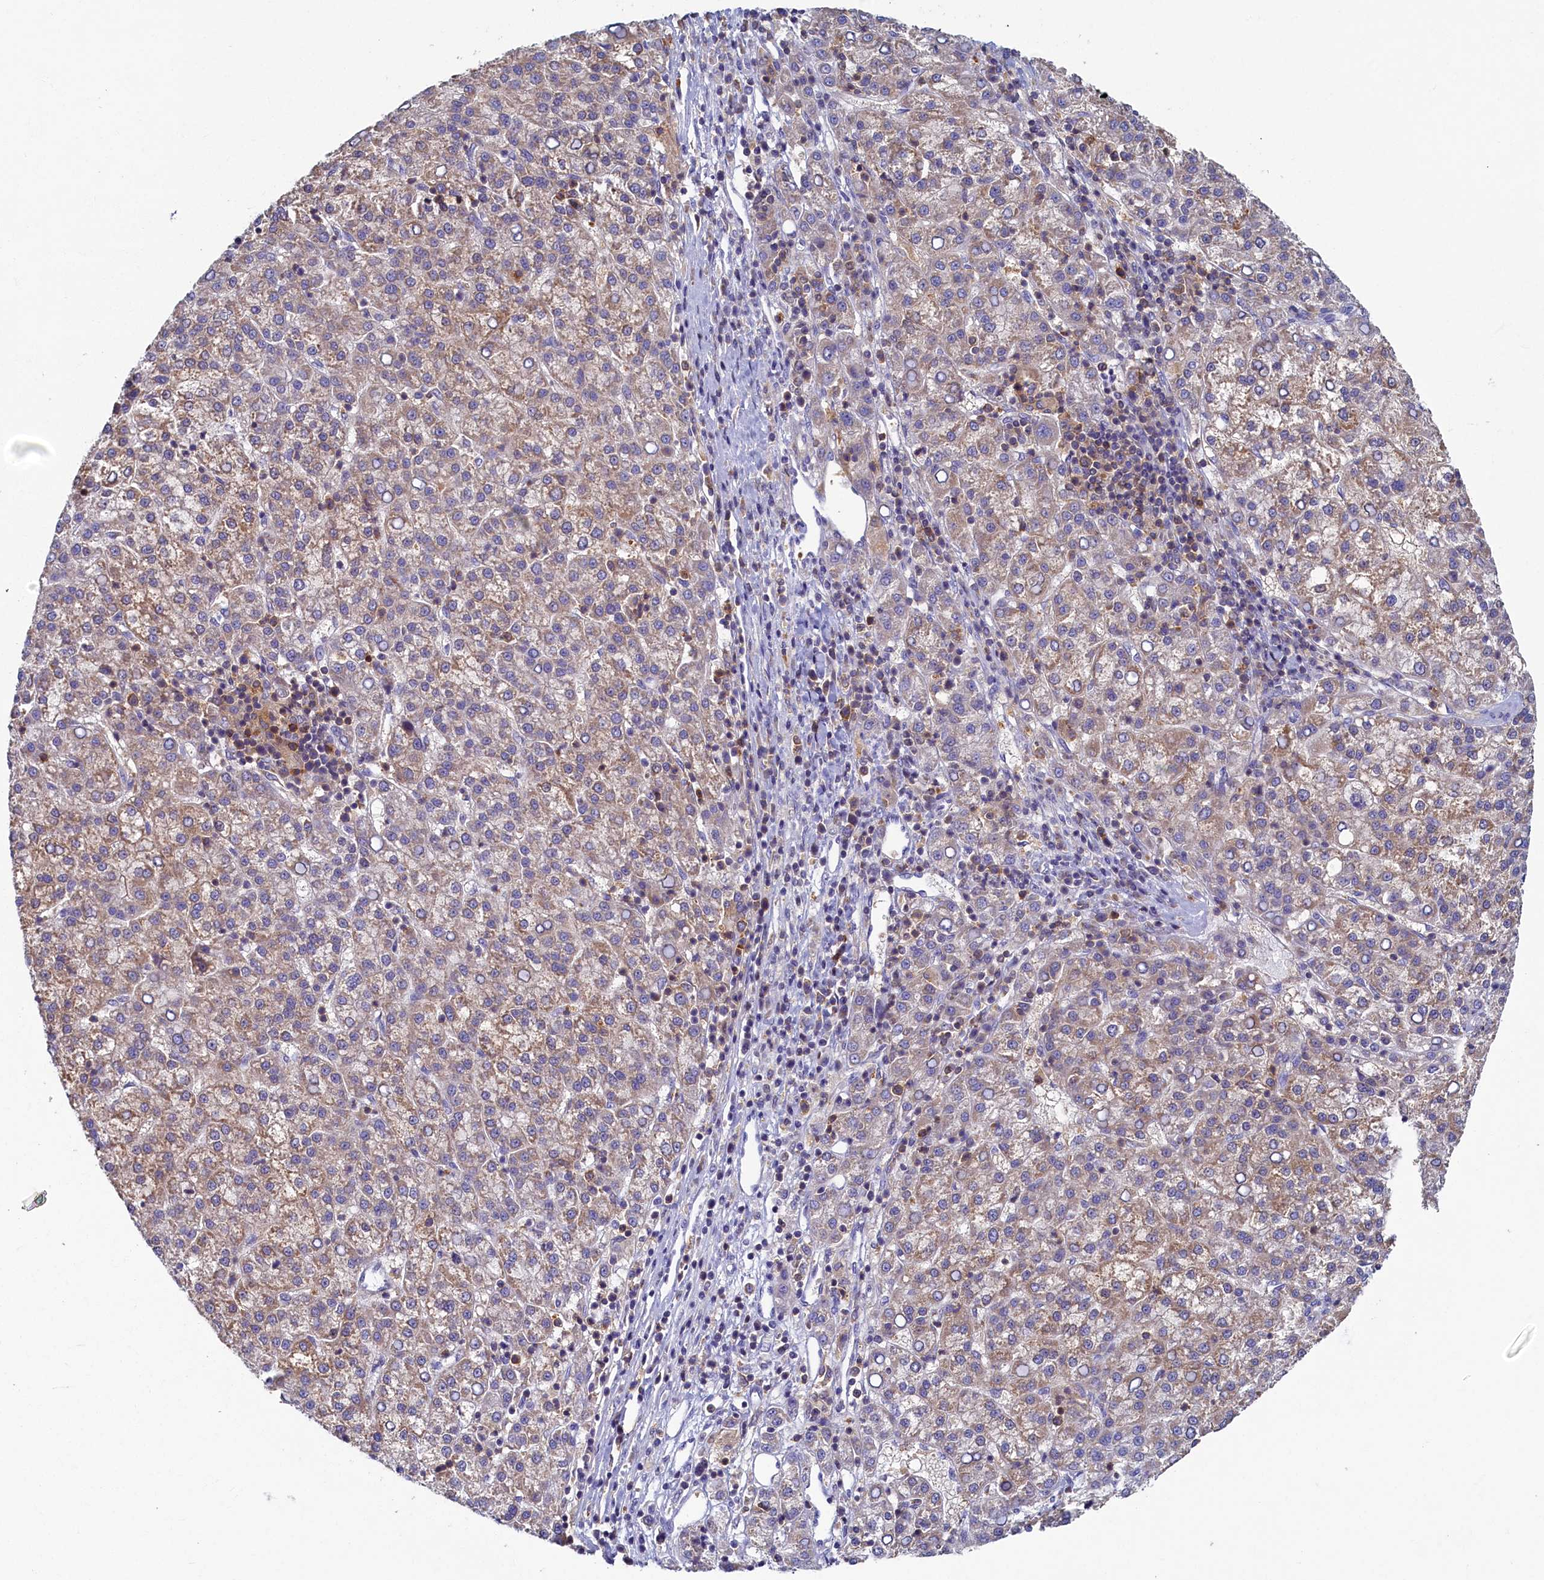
{"staining": {"intensity": "weak", "quantity": ">75%", "location": "cytoplasmic/membranous"}, "tissue": "liver cancer", "cell_type": "Tumor cells", "image_type": "cancer", "snomed": [{"axis": "morphology", "description": "Carcinoma, Hepatocellular, NOS"}, {"axis": "topography", "description": "Liver"}], "caption": "Weak cytoplasmic/membranous staining is seen in about >75% of tumor cells in liver hepatocellular carcinoma. (DAB IHC with brightfield microscopy, high magnification).", "gene": "TIMM8B", "patient": {"sex": "female", "age": 58}}